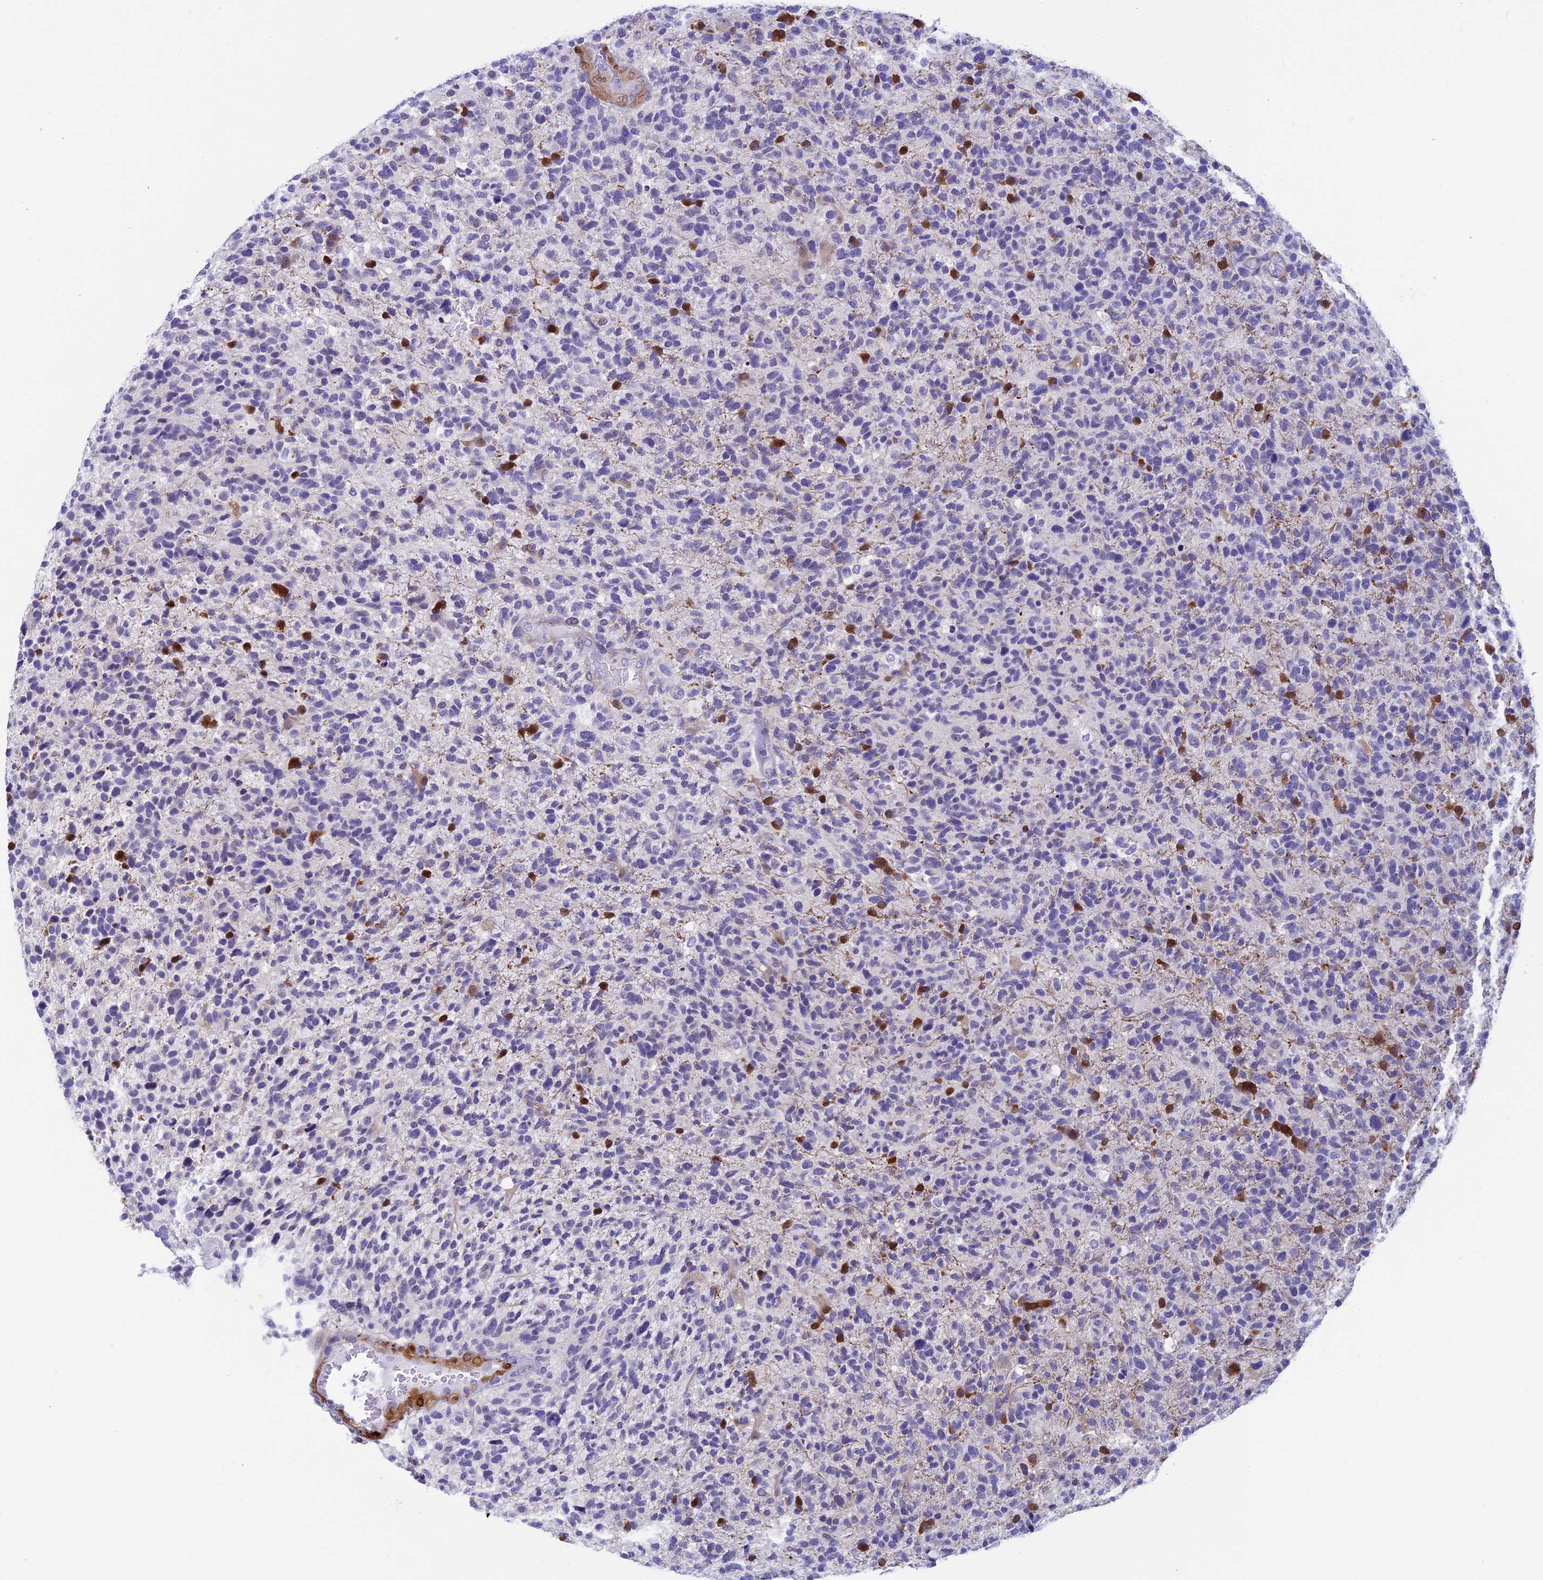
{"staining": {"intensity": "negative", "quantity": "none", "location": "none"}, "tissue": "glioma", "cell_type": "Tumor cells", "image_type": "cancer", "snomed": [{"axis": "morphology", "description": "Glioma, malignant, High grade"}, {"axis": "topography", "description": "Brain"}], "caption": "Immunohistochemical staining of malignant glioma (high-grade) demonstrates no significant staining in tumor cells. (DAB IHC visualized using brightfield microscopy, high magnification).", "gene": "IGSF6", "patient": {"sex": "male", "age": 72}}